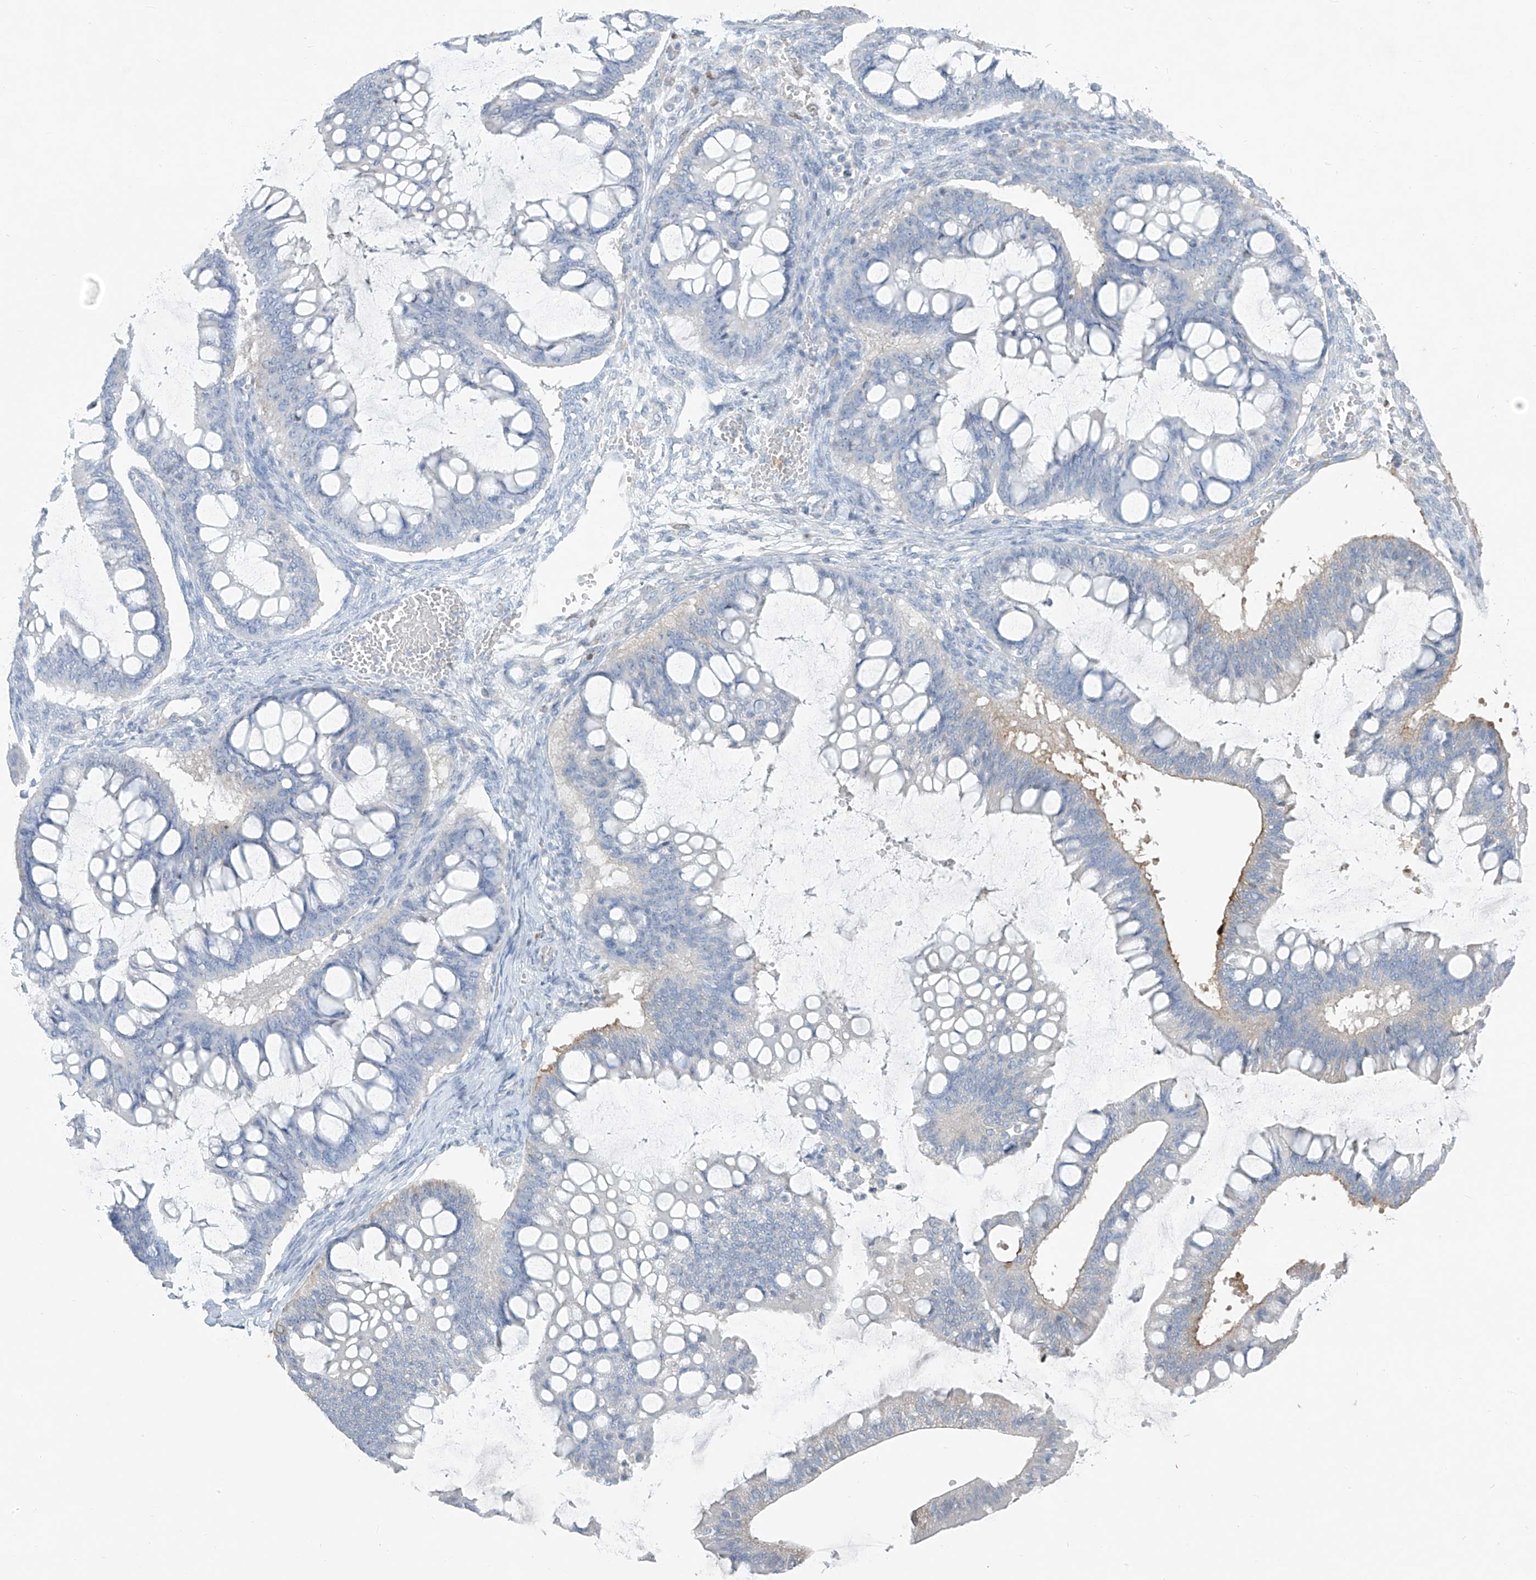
{"staining": {"intensity": "negative", "quantity": "none", "location": "none"}, "tissue": "ovarian cancer", "cell_type": "Tumor cells", "image_type": "cancer", "snomed": [{"axis": "morphology", "description": "Cystadenocarcinoma, mucinous, NOS"}, {"axis": "topography", "description": "Ovary"}], "caption": "An immunohistochemistry photomicrograph of mucinous cystadenocarcinoma (ovarian) is shown. There is no staining in tumor cells of mucinous cystadenocarcinoma (ovarian).", "gene": "CX3CR1", "patient": {"sex": "female", "age": 73}}